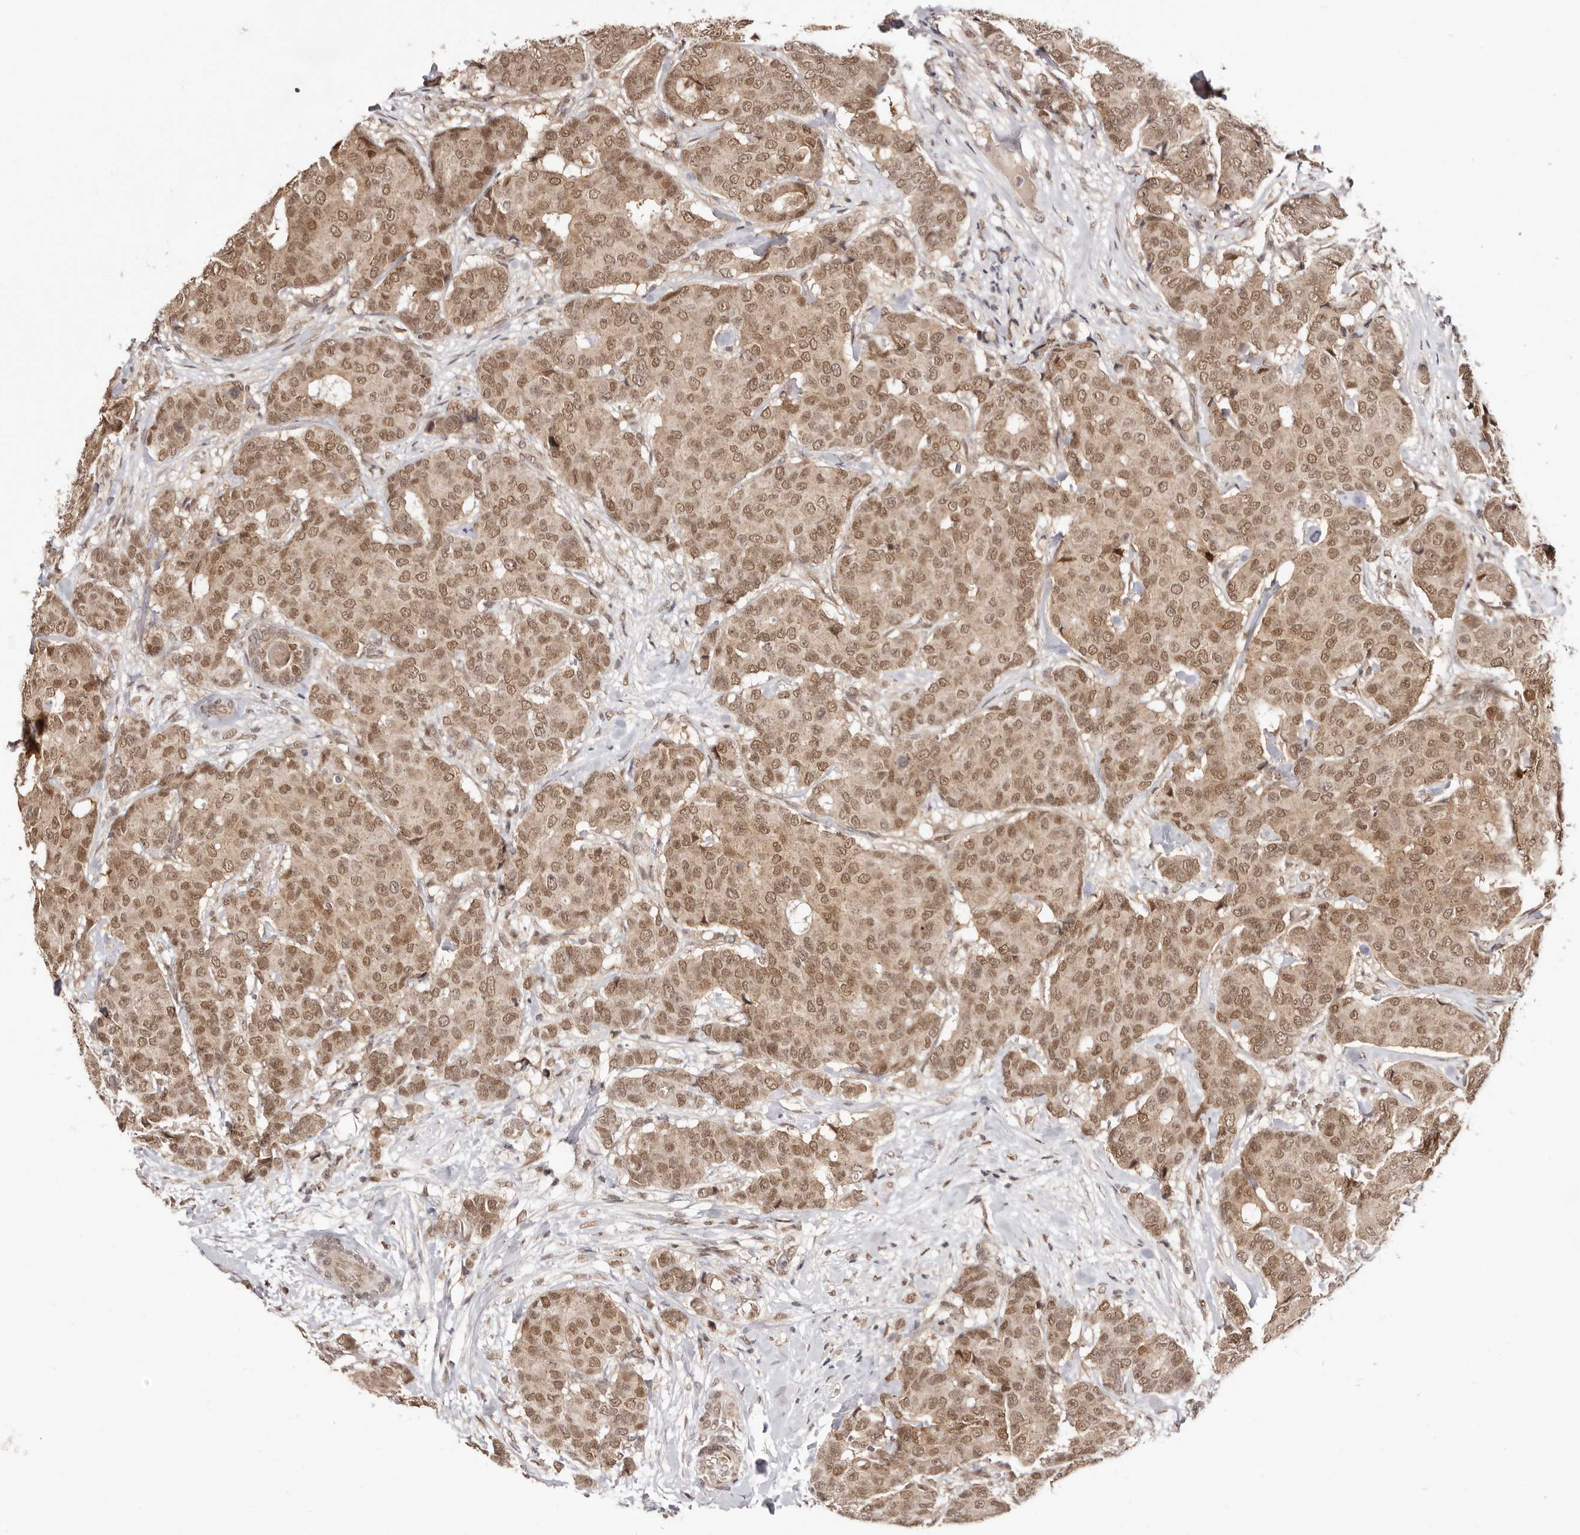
{"staining": {"intensity": "moderate", "quantity": ">75%", "location": "cytoplasmic/membranous,nuclear"}, "tissue": "breast cancer", "cell_type": "Tumor cells", "image_type": "cancer", "snomed": [{"axis": "morphology", "description": "Duct carcinoma"}, {"axis": "topography", "description": "Breast"}], "caption": "The histopathology image displays immunohistochemical staining of invasive ductal carcinoma (breast). There is moderate cytoplasmic/membranous and nuclear staining is appreciated in approximately >75% of tumor cells.", "gene": "MED8", "patient": {"sex": "female", "age": 75}}